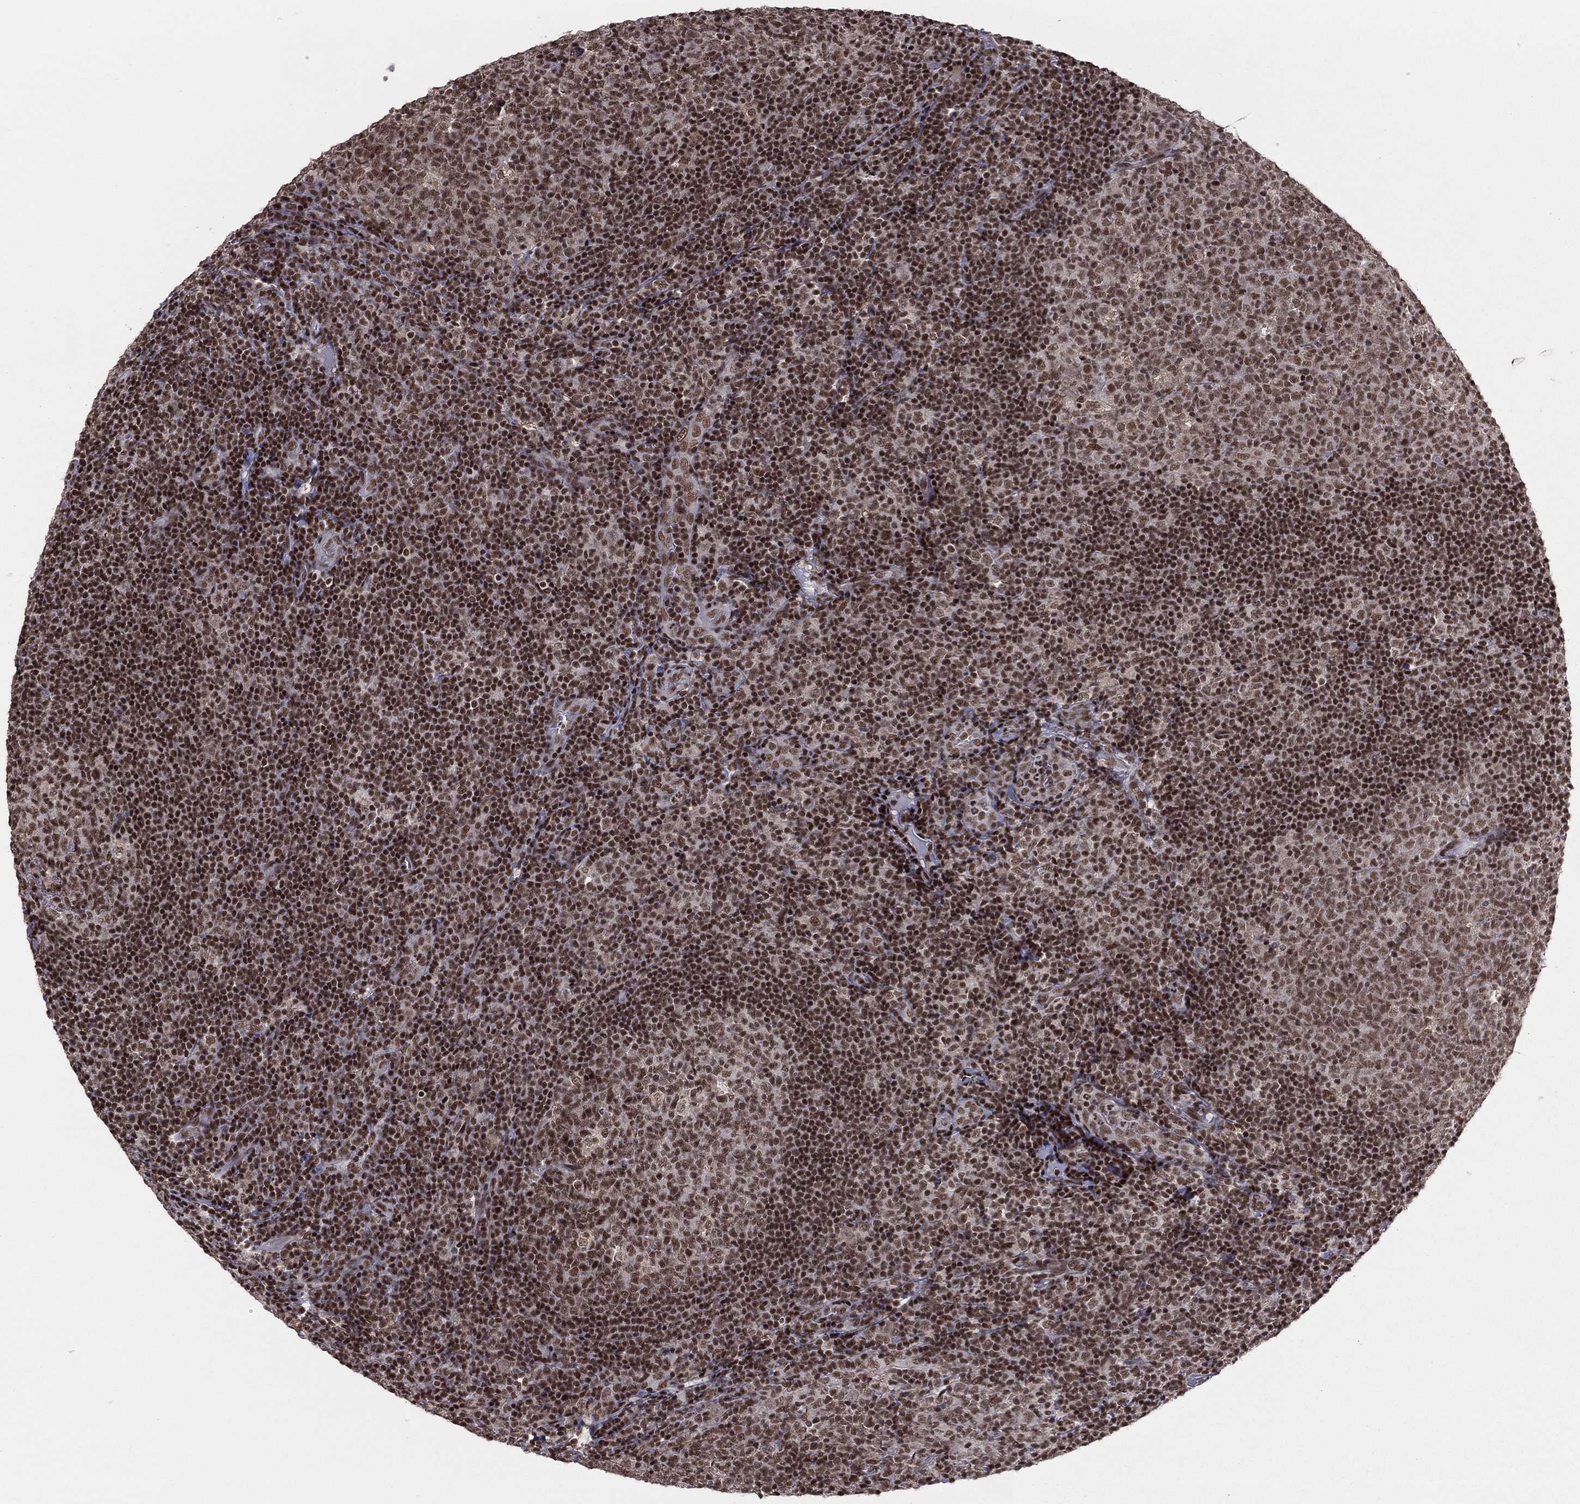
{"staining": {"intensity": "moderate", "quantity": ">75%", "location": "nuclear"}, "tissue": "tonsil", "cell_type": "Germinal center cells", "image_type": "normal", "snomed": [{"axis": "morphology", "description": "Normal tissue, NOS"}, {"axis": "topography", "description": "Tonsil"}], "caption": "A high-resolution micrograph shows immunohistochemistry (IHC) staining of normal tonsil, which displays moderate nuclear positivity in about >75% of germinal center cells.", "gene": "NFYB", "patient": {"sex": "female", "age": 5}}